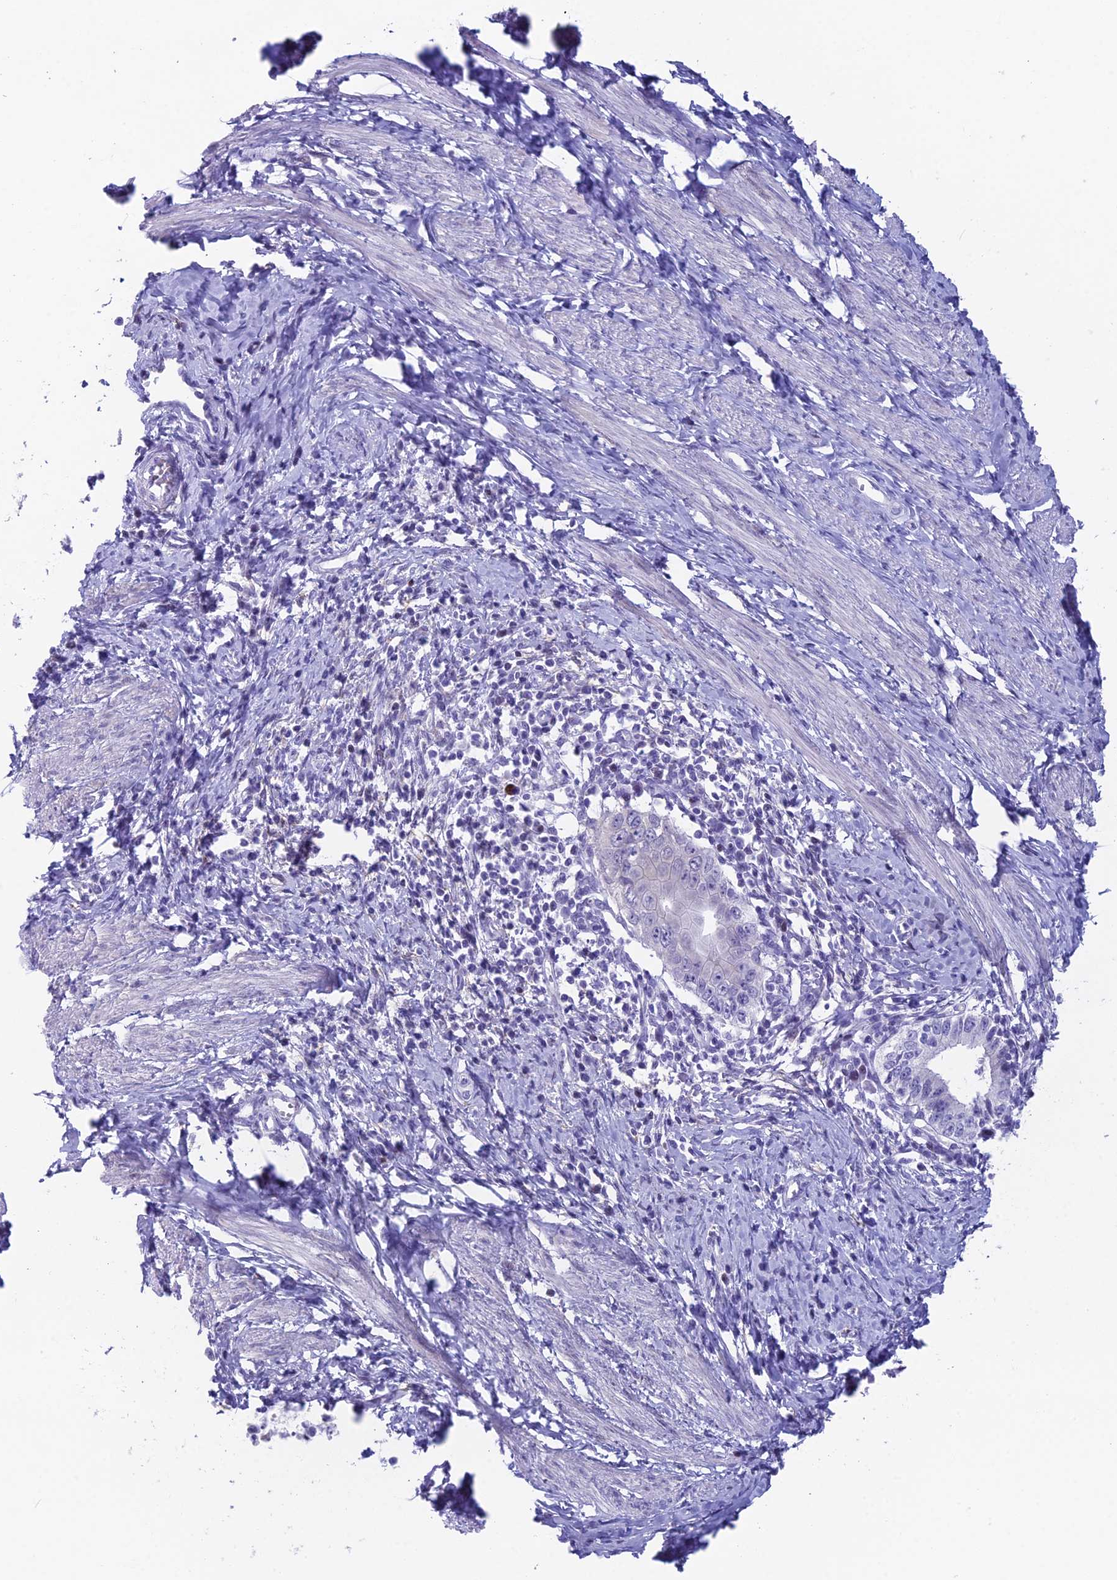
{"staining": {"intensity": "negative", "quantity": "none", "location": "none"}, "tissue": "cervical cancer", "cell_type": "Tumor cells", "image_type": "cancer", "snomed": [{"axis": "morphology", "description": "Adenocarcinoma, NOS"}, {"axis": "topography", "description": "Cervix"}], "caption": "A micrograph of human adenocarcinoma (cervical) is negative for staining in tumor cells.", "gene": "CC2D2A", "patient": {"sex": "female", "age": 36}}